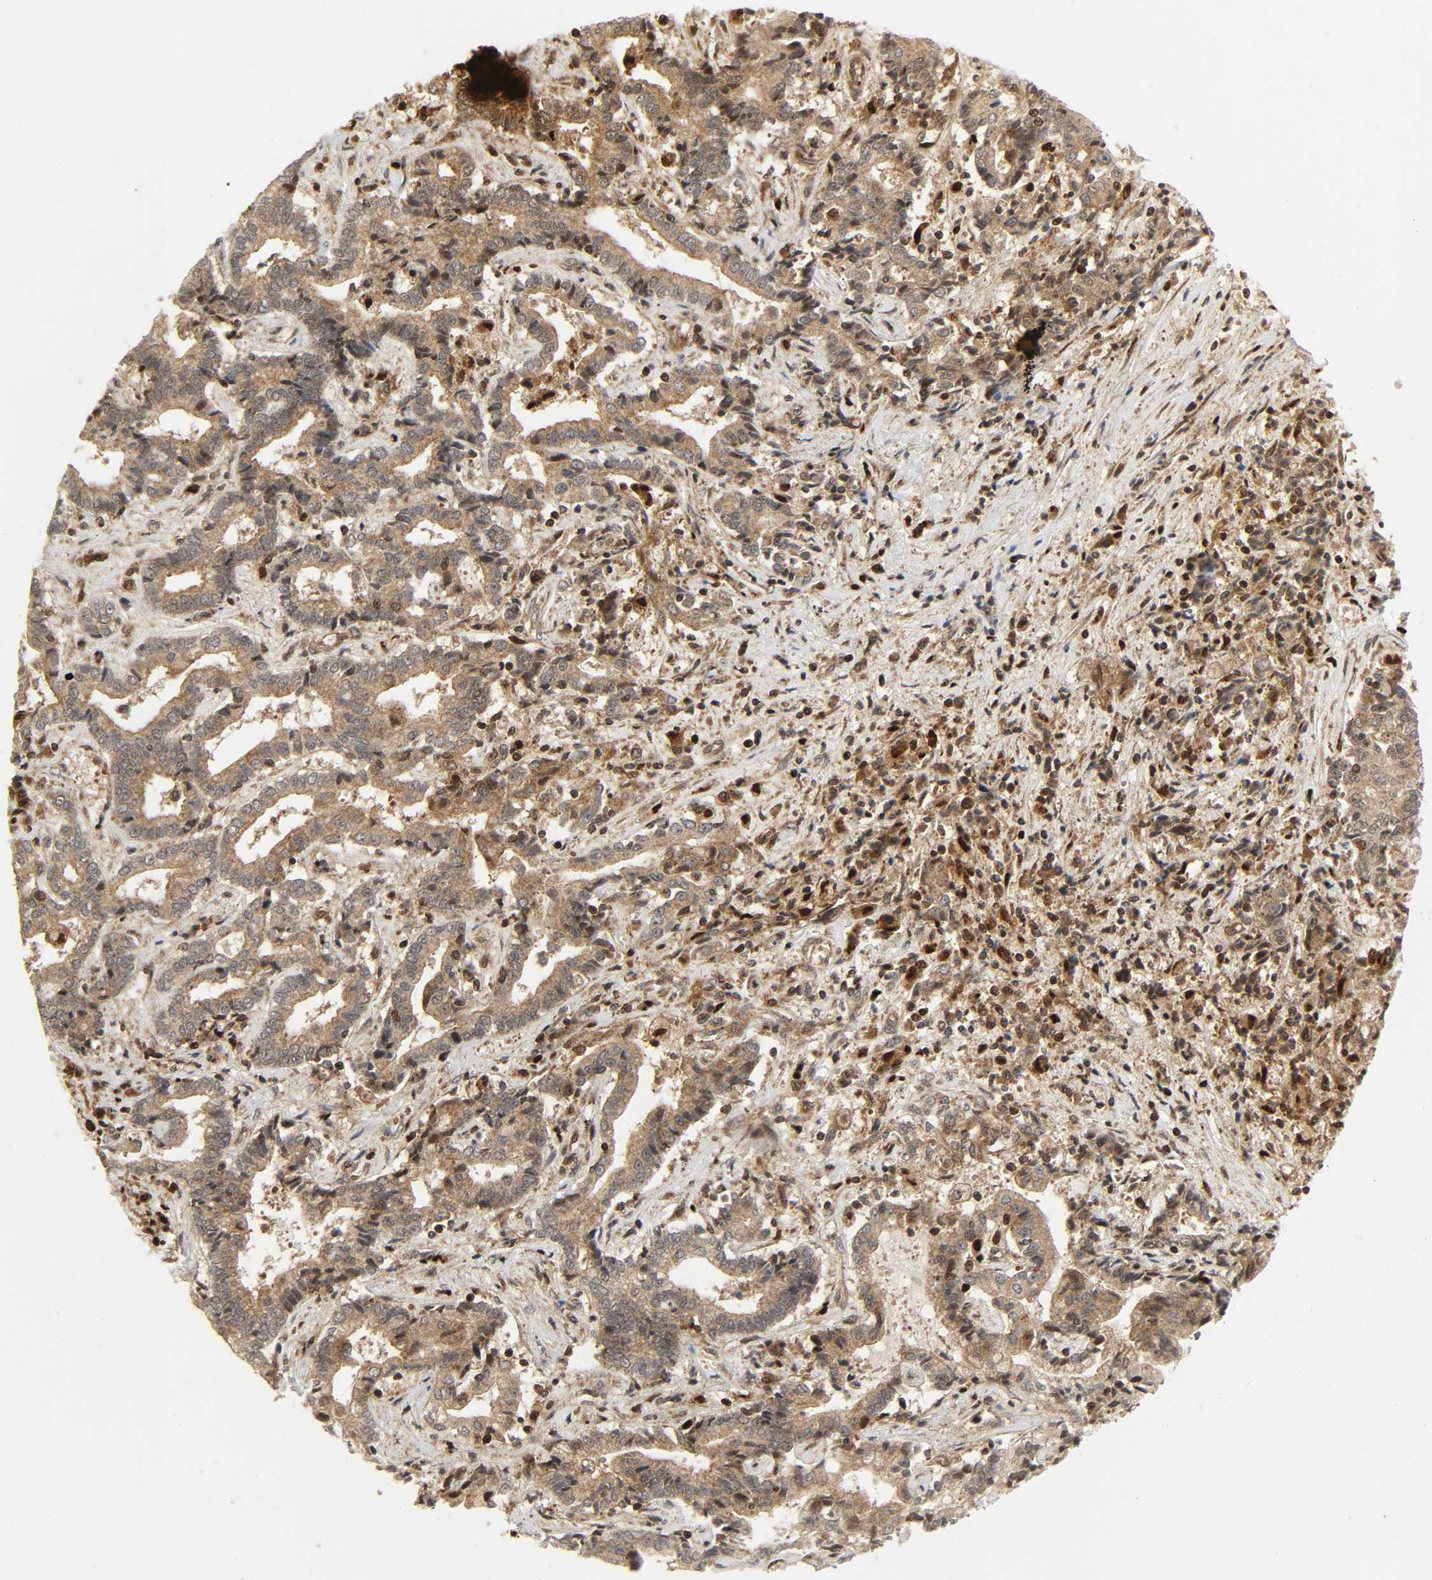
{"staining": {"intensity": "moderate", "quantity": ">75%", "location": "cytoplasmic/membranous"}, "tissue": "liver cancer", "cell_type": "Tumor cells", "image_type": "cancer", "snomed": [{"axis": "morphology", "description": "Cholangiocarcinoma"}, {"axis": "topography", "description": "Liver"}], "caption": "DAB (3,3'-diaminobenzidine) immunohistochemical staining of human liver cancer (cholangiocarcinoma) displays moderate cytoplasmic/membranous protein positivity in approximately >75% of tumor cells. The staining is performed using DAB brown chromogen to label protein expression. The nuclei are counter-stained blue using hematoxylin.", "gene": "CHUK", "patient": {"sex": "male", "age": 57}}